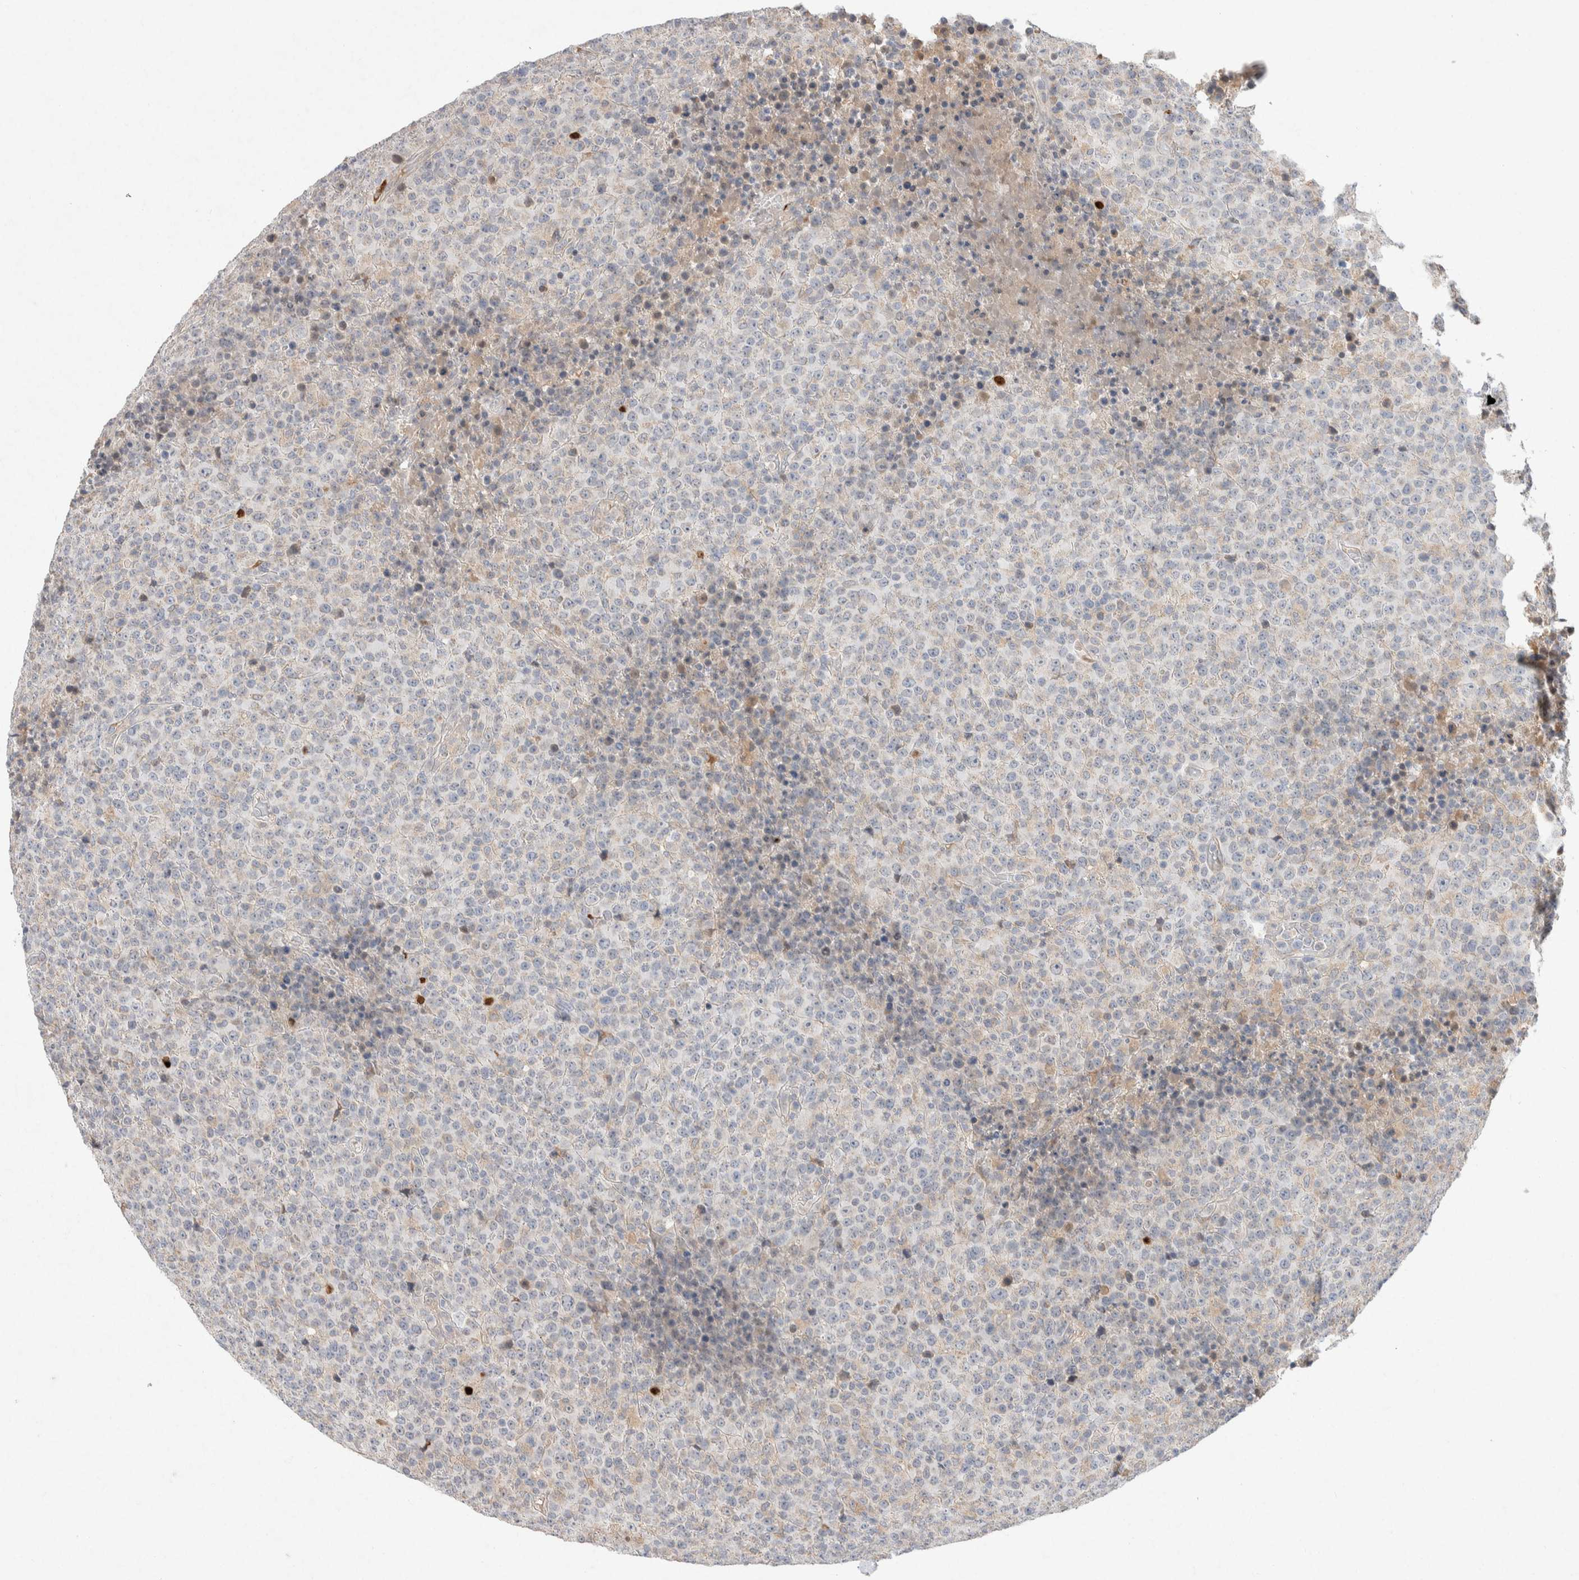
{"staining": {"intensity": "negative", "quantity": "none", "location": "none"}, "tissue": "lymphoma", "cell_type": "Tumor cells", "image_type": "cancer", "snomed": [{"axis": "morphology", "description": "Malignant lymphoma, non-Hodgkin's type, High grade"}, {"axis": "topography", "description": "Lymph node"}], "caption": "Image shows no significant protein staining in tumor cells of malignant lymphoma, non-Hodgkin's type (high-grade).", "gene": "CMTM4", "patient": {"sex": "male", "age": 13}}